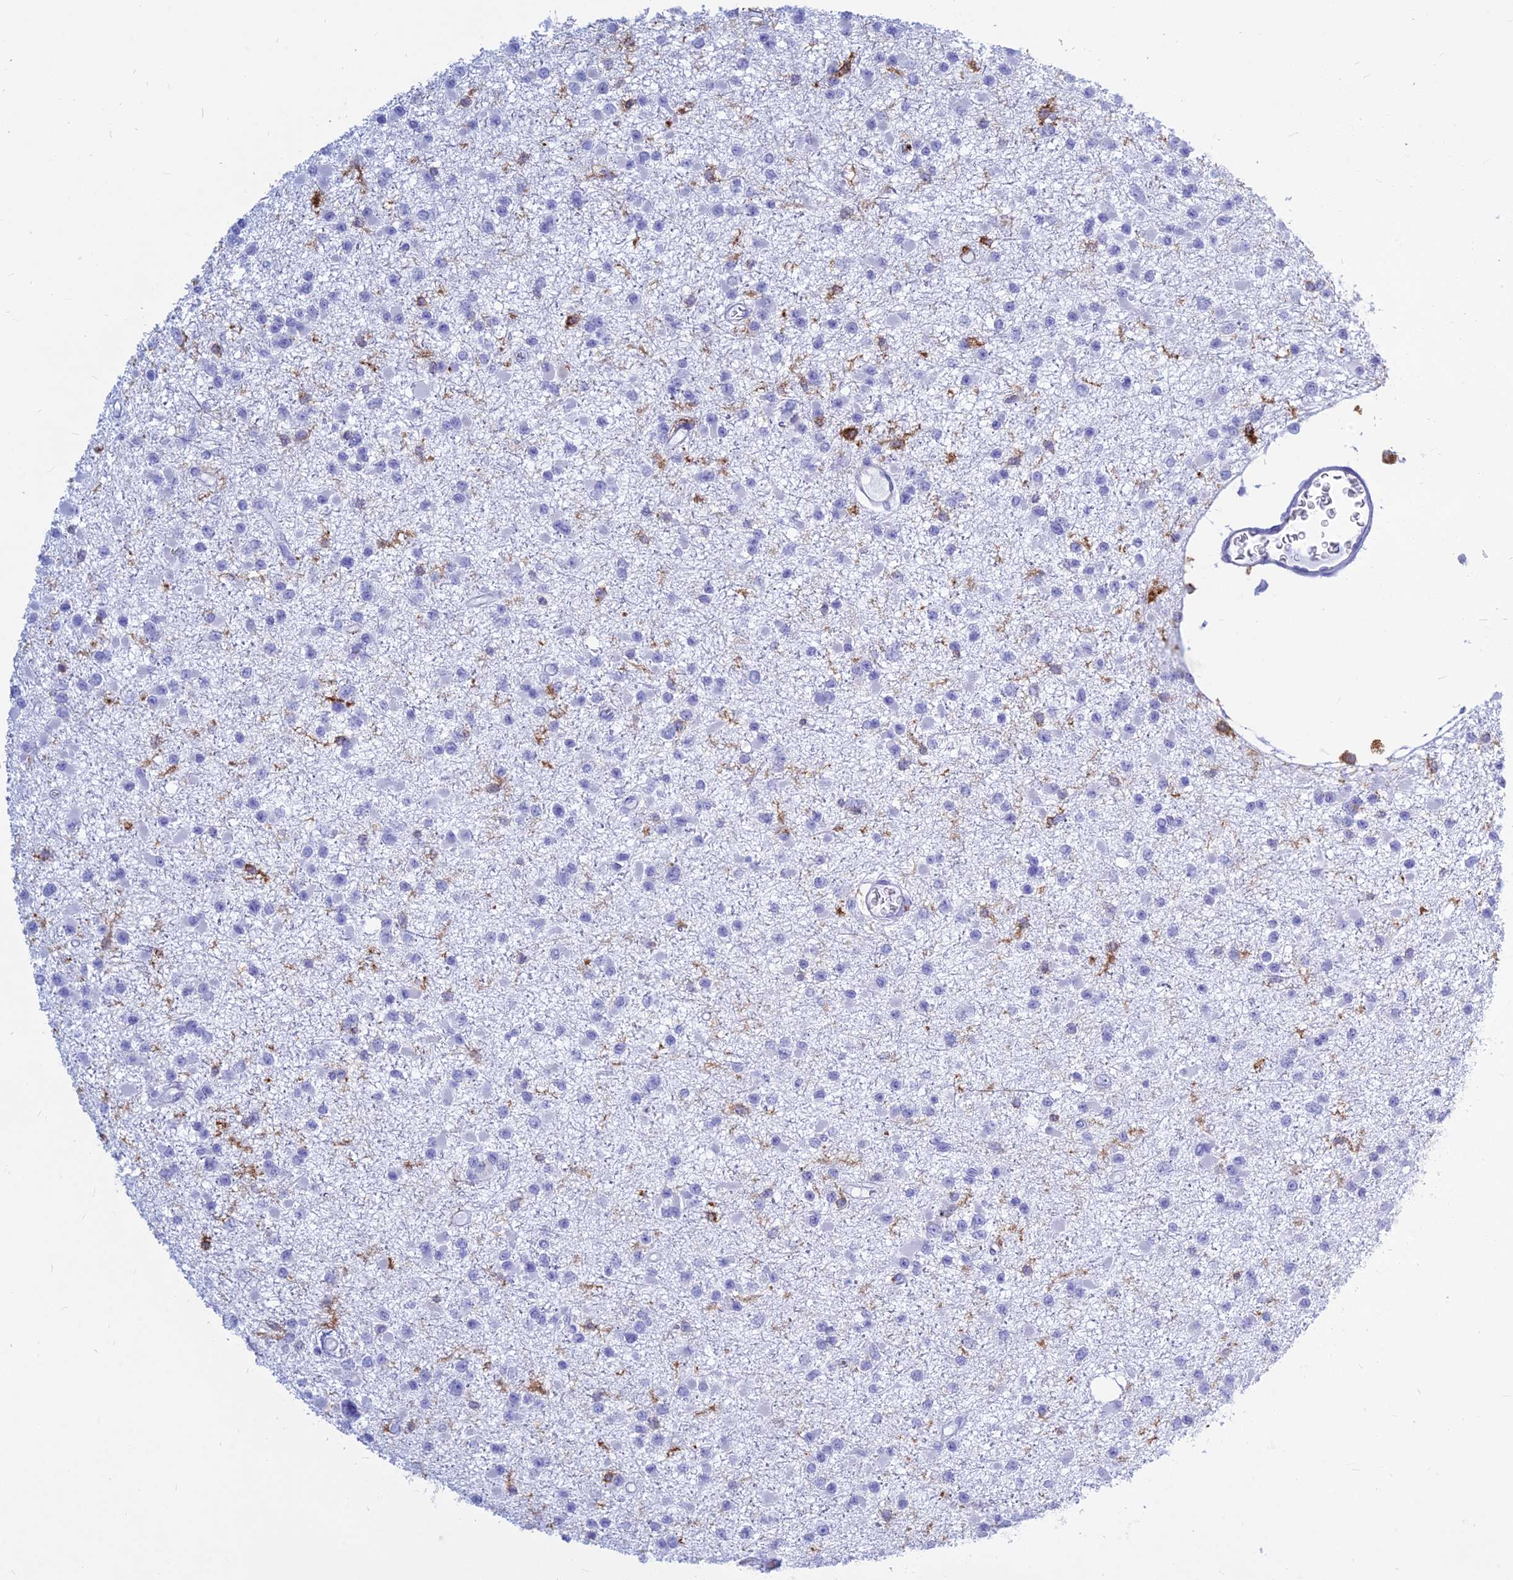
{"staining": {"intensity": "negative", "quantity": "none", "location": "none"}, "tissue": "glioma", "cell_type": "Tumor cells", "image_type": "cancer", "snomed": [{"axis": "morphology", "description": "Glioma, malignant, Low grade"}, {"axis": "topography", "description": "Brain"}], "caption": "The micrograph exhibits no staining of tumor cells in malignant glioma (low-grade).", "gene": "HLA-DRB1", "patient": {"sex": "female", "age": 22}}